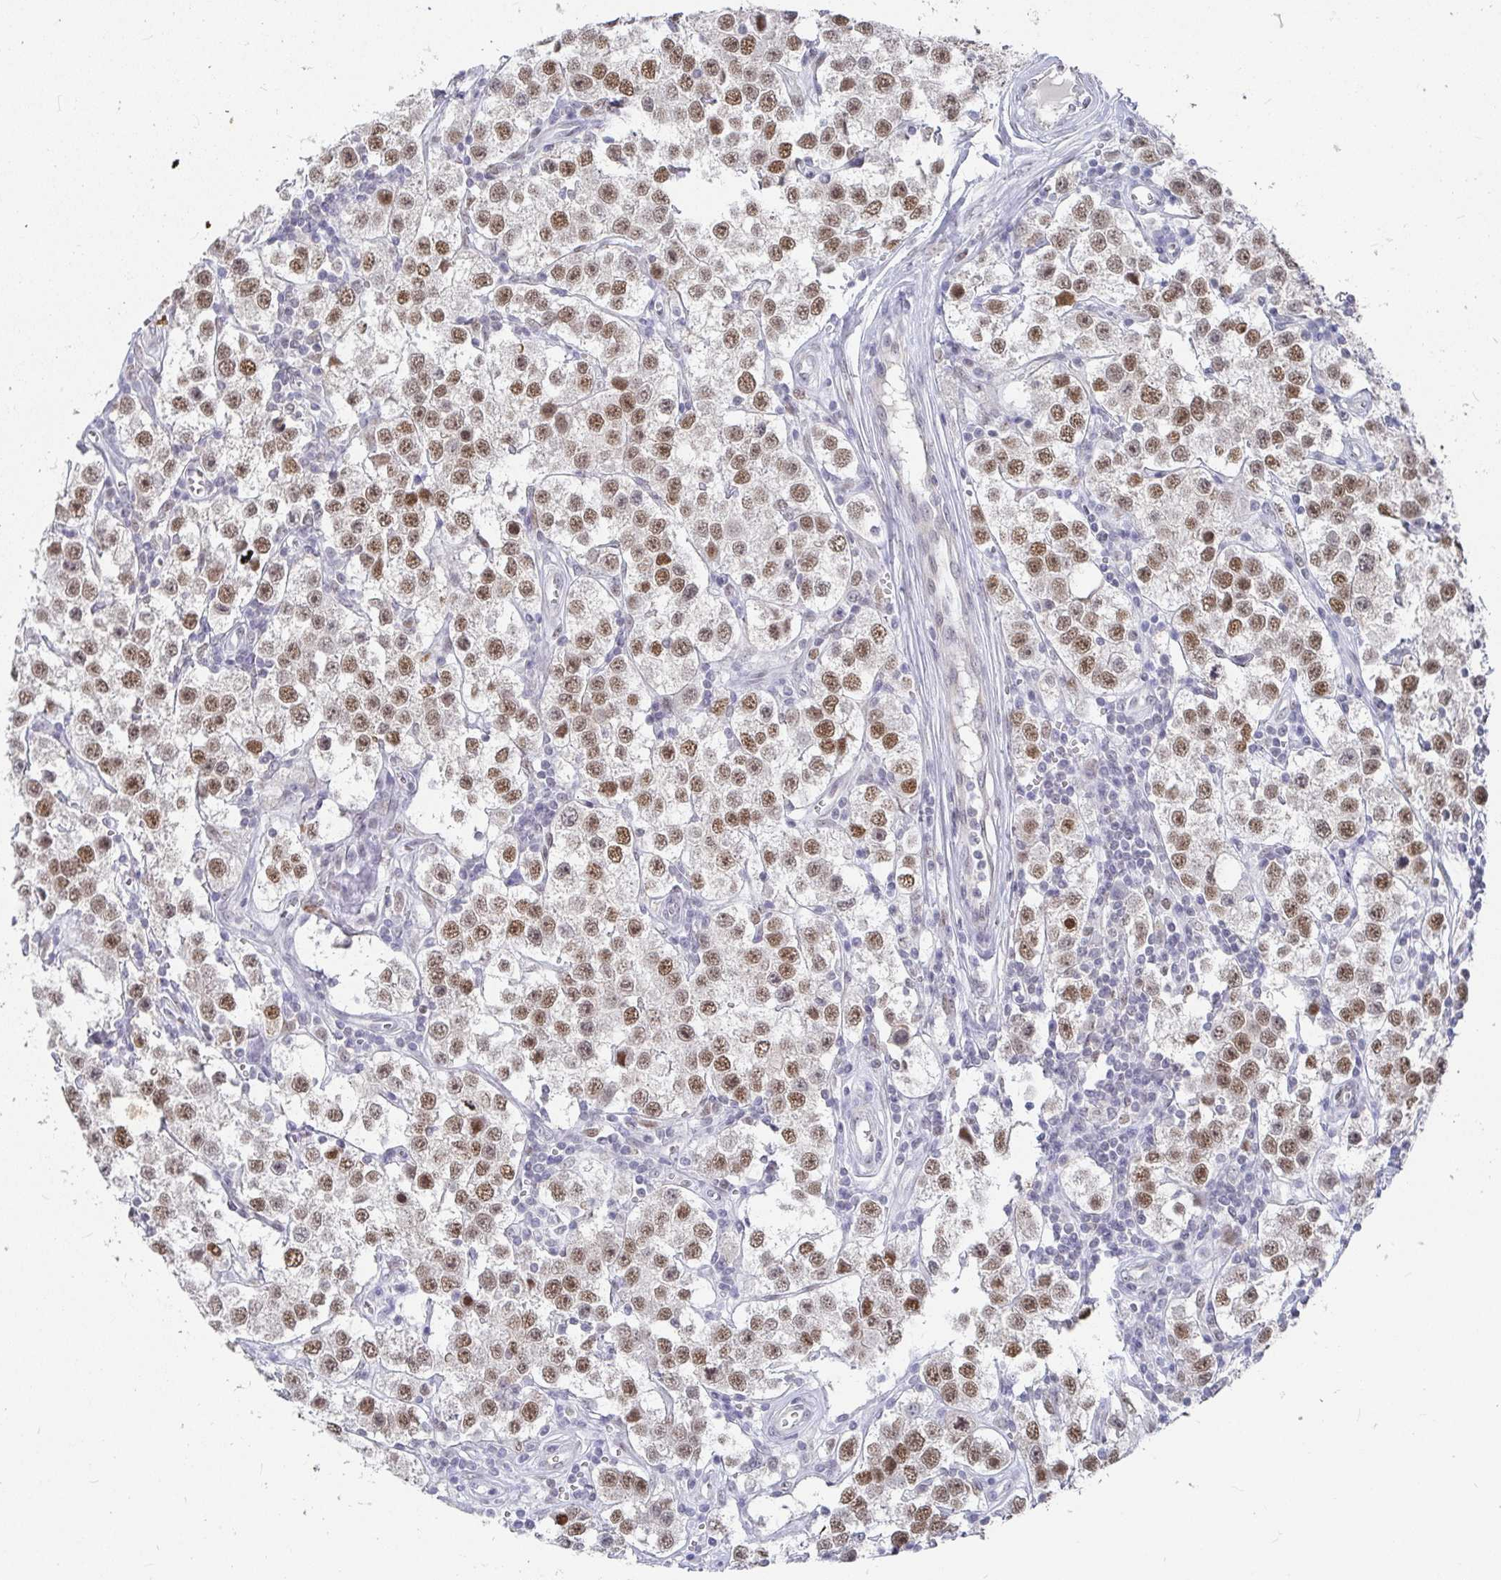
{"staining": {"intensity": "moderate", "quantity": ">75%", "location": "nuclear"}, "tissue": "testis cancer", "cell_type": "Tumor cells", "image_type": "cancer", "snomed": [{"axis": "morphology", "description": "Seminoma, NOS"}, {"axis": "topography", "description": "Testis"}], "caption": "Immunohistochemical staining of human testis cancer (seminoma) exhibits moderate nuclear protein positivity in about >75% of tumor cells. The staining was performed using DAB to visualize the protein expression in brown, while the nuclei were stained in blue with hematoxylin (Magnification: 20x).", "gene": "RCOR1", "patient": {"sex": "male", "age": 34}}